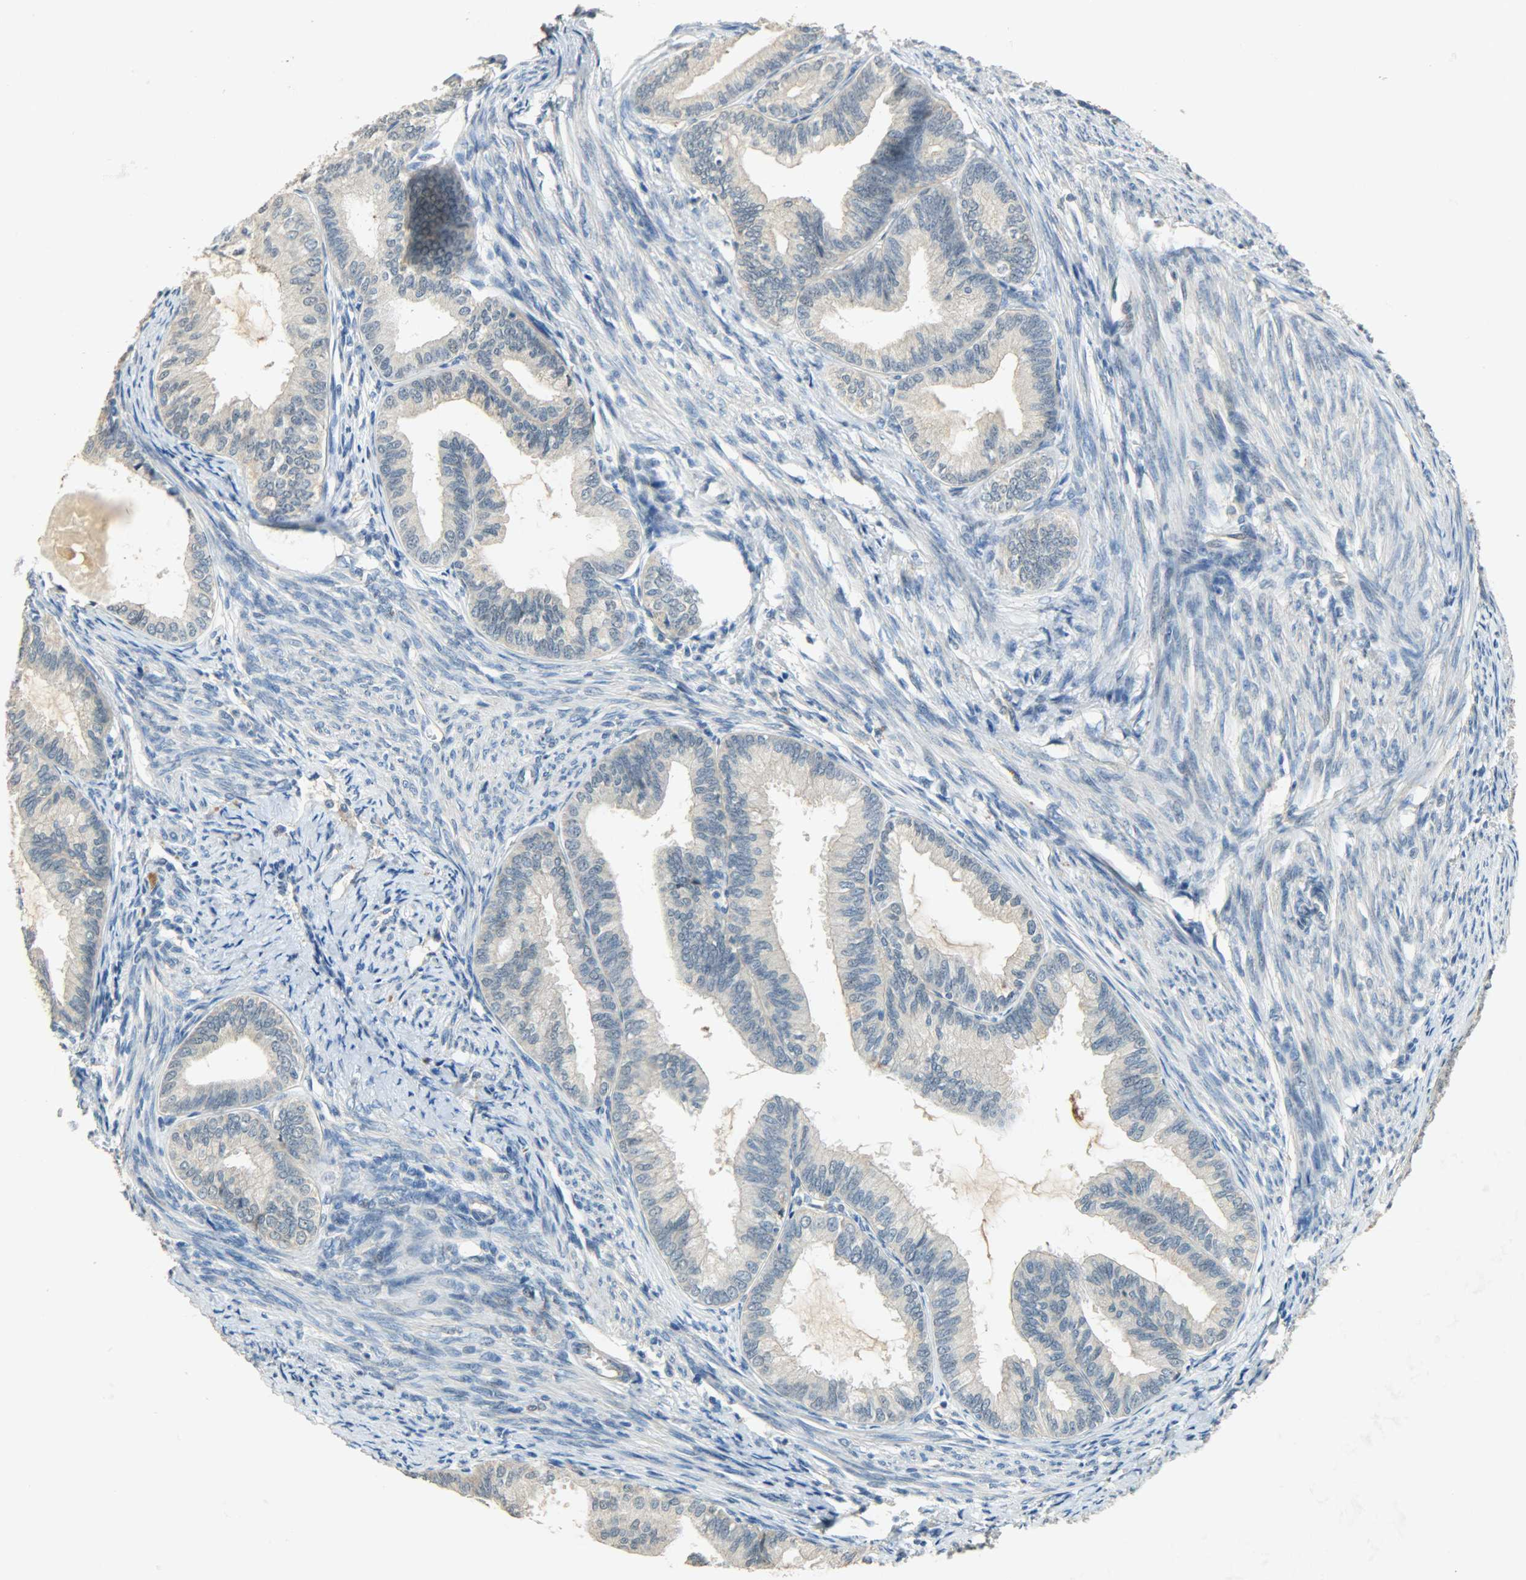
{"staining": {"intensity": "weak", "quantity": ">75%", "location": "cytoplasmic/membranous"}, "tissue": "endometrial cancer", "cell_type": "Tumor cells", "image_type": "cancer", "snomed": [{"axis": "morphology", "description": "Adenocarcinoma, NOS"}, {"axis": "topography", "description": "Endometrium"}], "caption": "Protein analysis of endometrial adenocarcinoma tissue shows weak cytoplasmic/membranous expression in approximately >75% of tumor cells.", "gene": "HDHD5", "patient": {"sex": "female", "age": 86}}